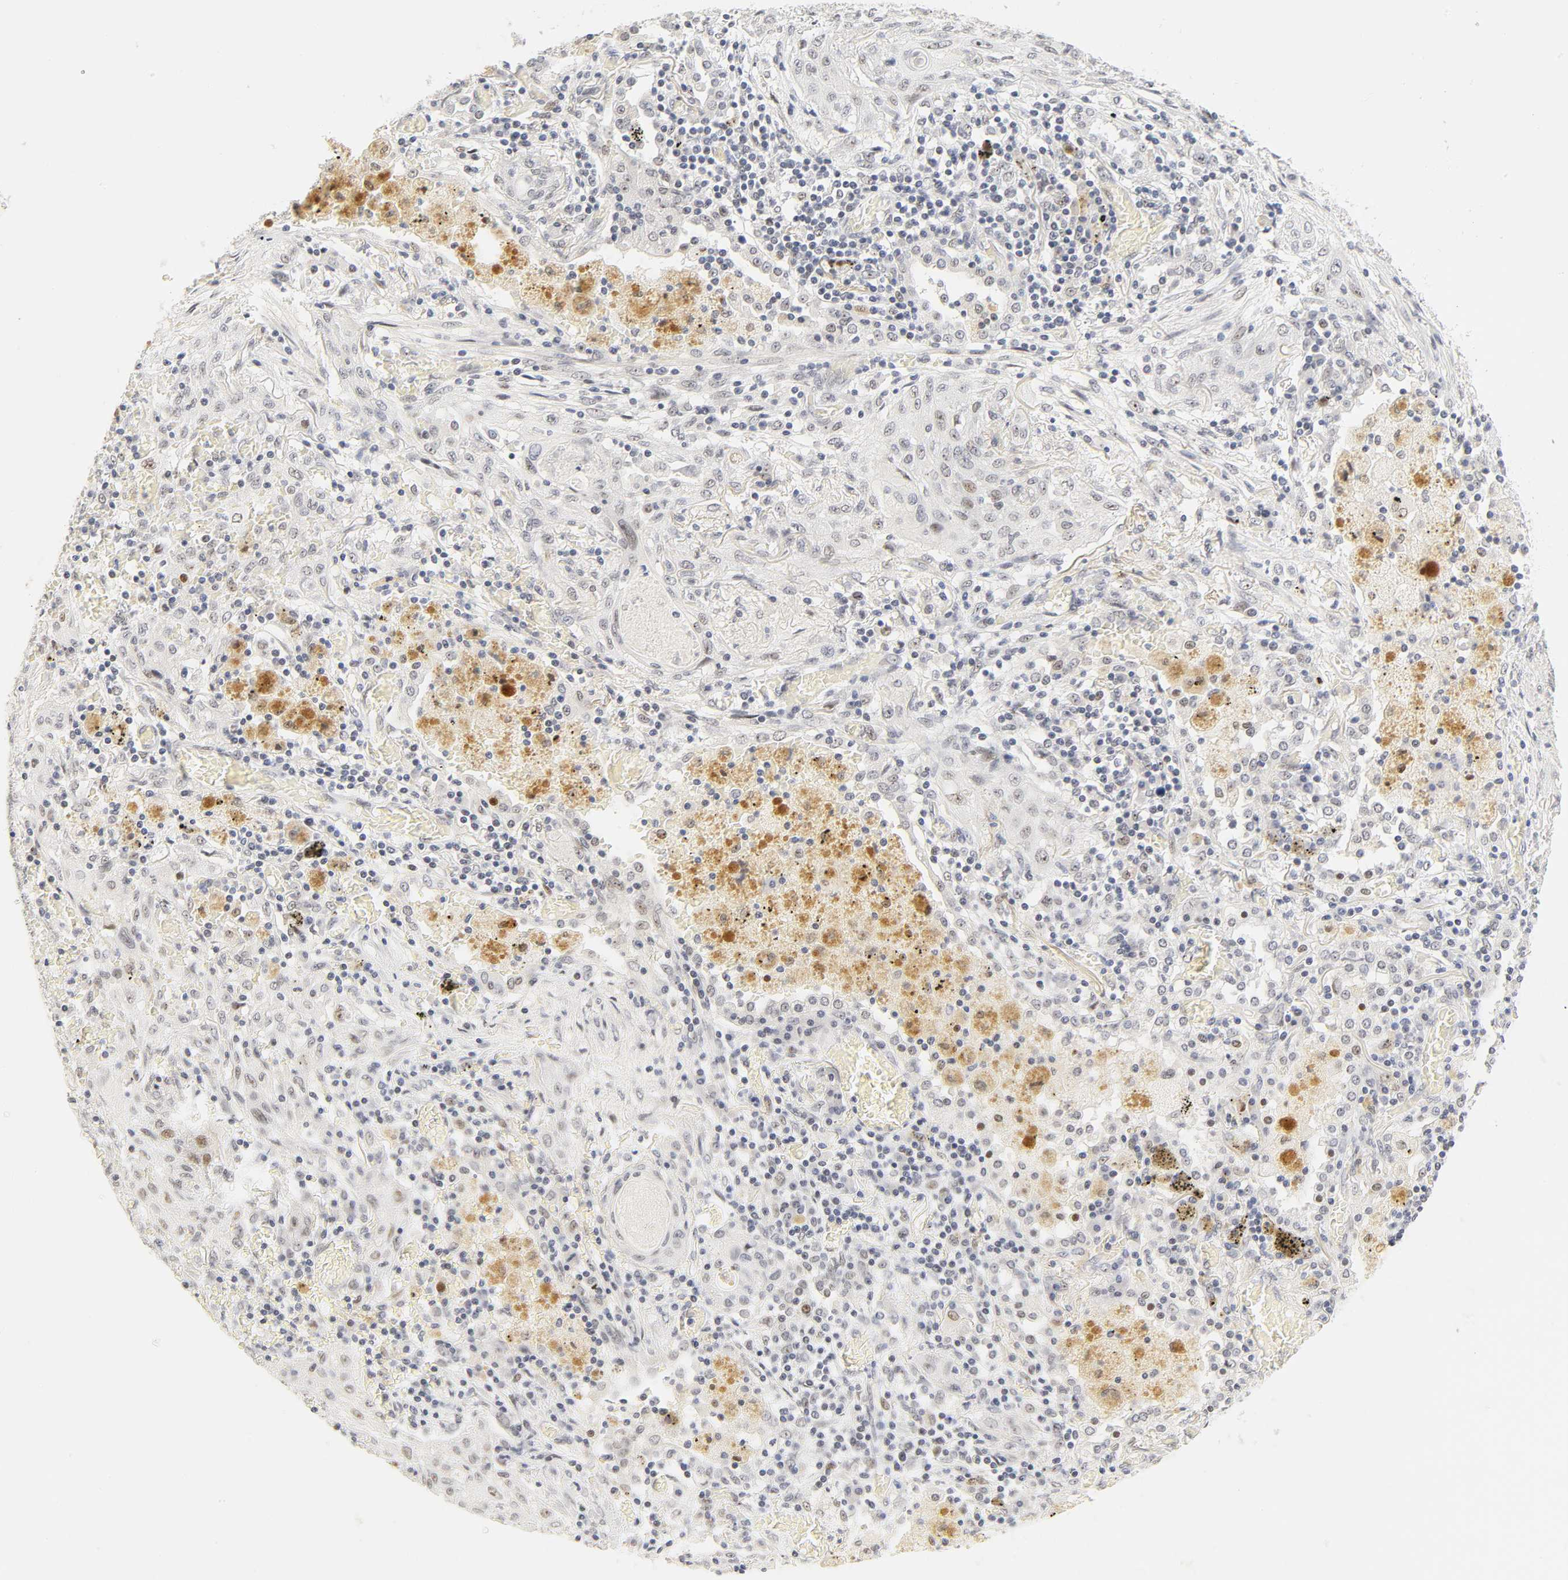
{"staining": {"intensity": "weak", "quantity": "<25%", "location": "nuclear"}, "tissue": "lung cancer", "cell_type": "Tumor cells", "image_type": "cancer", "snomed": [{"axis": "morphology", "description": "Squamous cell carcinoma, NOS"}, {"axis": "topography", "description": "Lung"}], "caption": "This micrograph is of lung squamous cell carcinoma stained with immunohistochemistry to label a protein in brown with the nuclei are counter-stained blue. There is no expression in tumor cells. (DAB IHC visualized using brightfield microscopy, high magnification).", "gene": "MNAT1", "patient": {"sex": "female", "age": 47}}